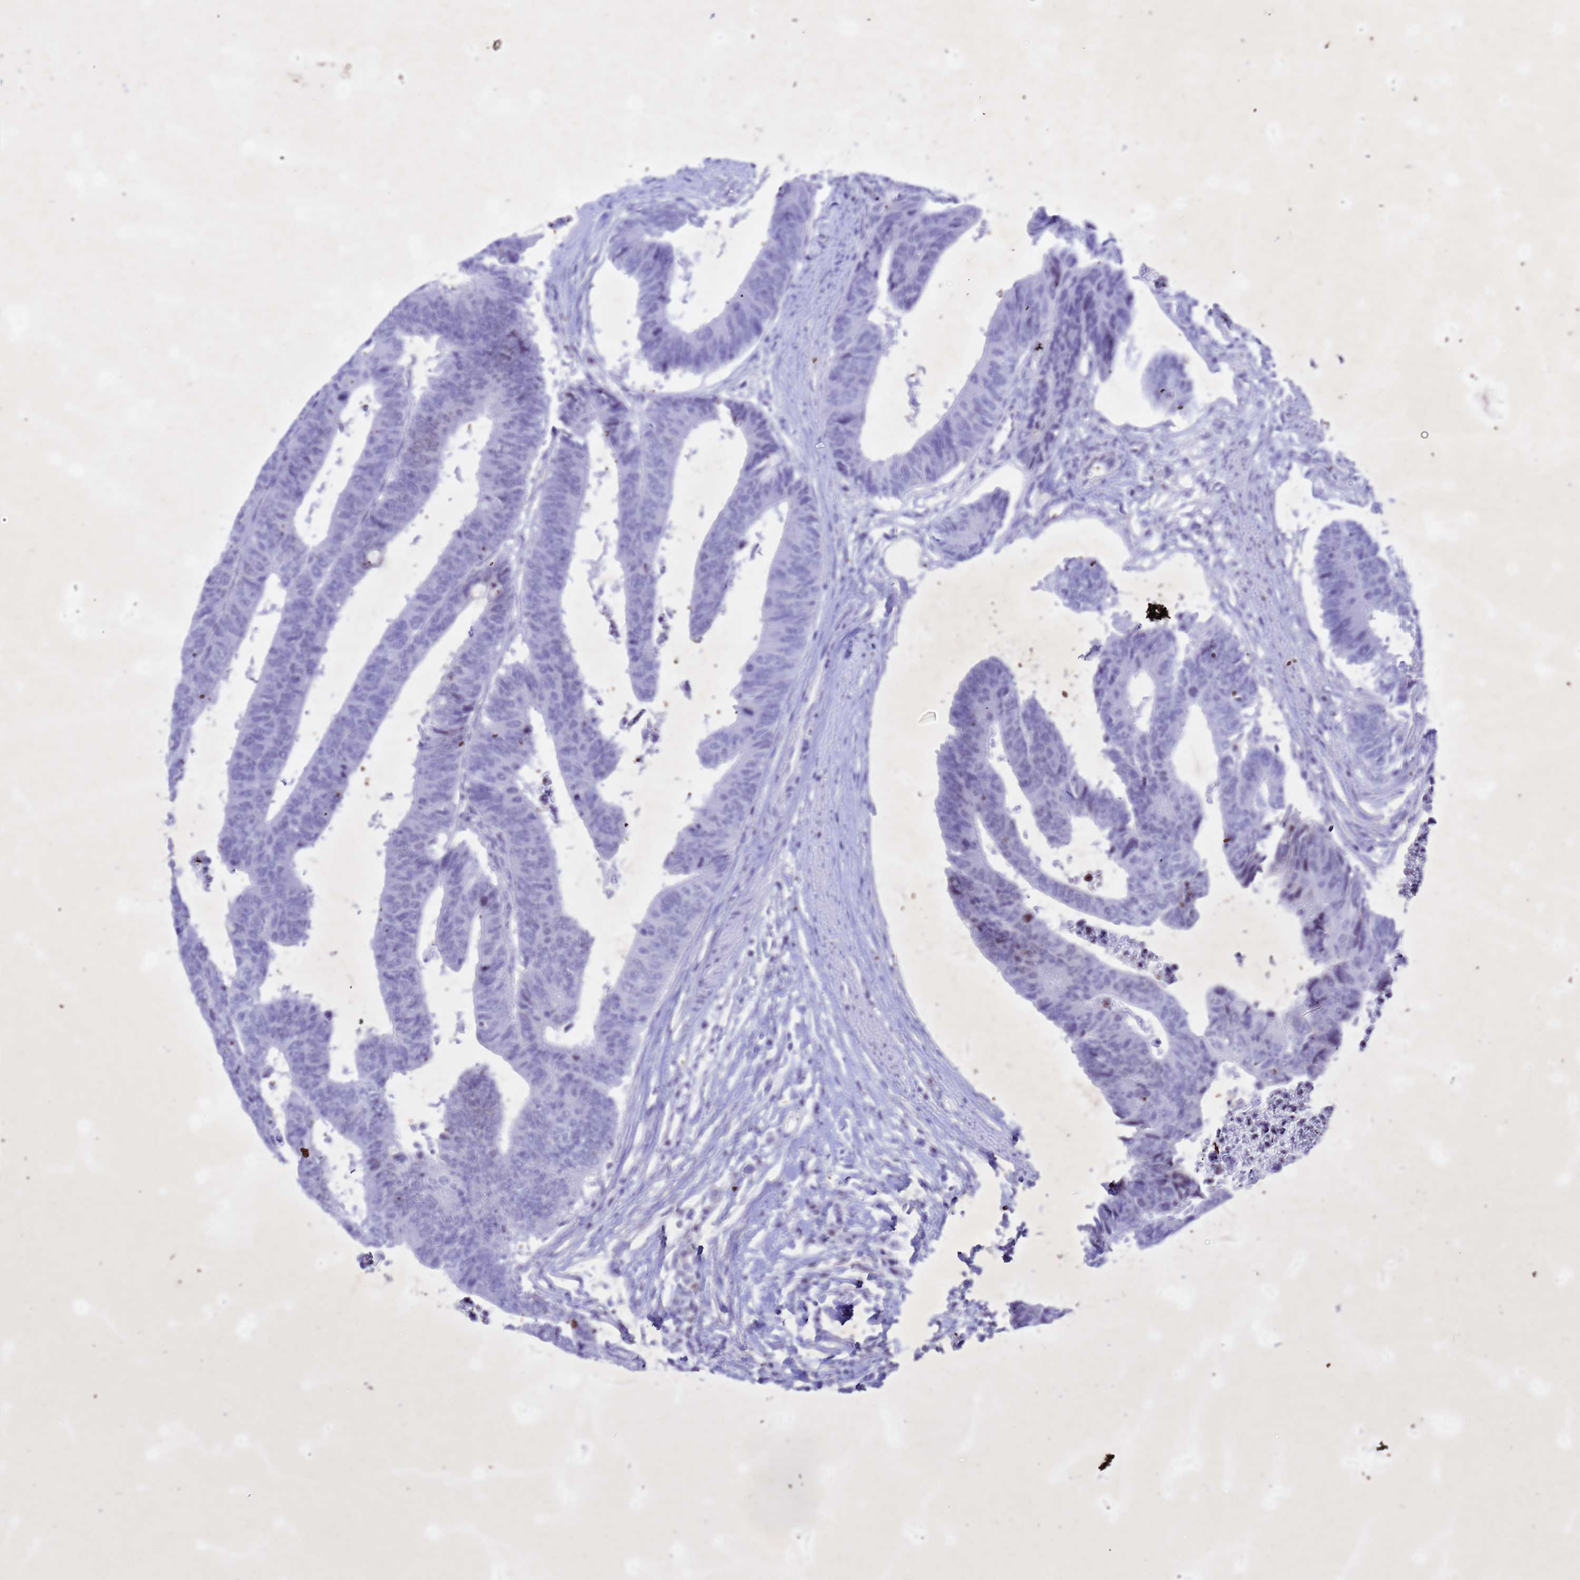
{"staining": {"intensity": "negative", "quantity": "none", "location": "none"}, "tissue": "colorectal cancer", "cell_type": "Tumor cells", "image_type": "cancer", "snomed": [{"axis": "morphology", "description": "Adenocarcinoma, NOS"}, {"axis": "topography", "description": "Rectum"}], "caption": "Immunohistochemical staining of human colorectal adenocarcinoma demonstrates no significant expression in tumor cells.", "gene": "COPS9", "patient": {"sex": "male", "age": 84}}